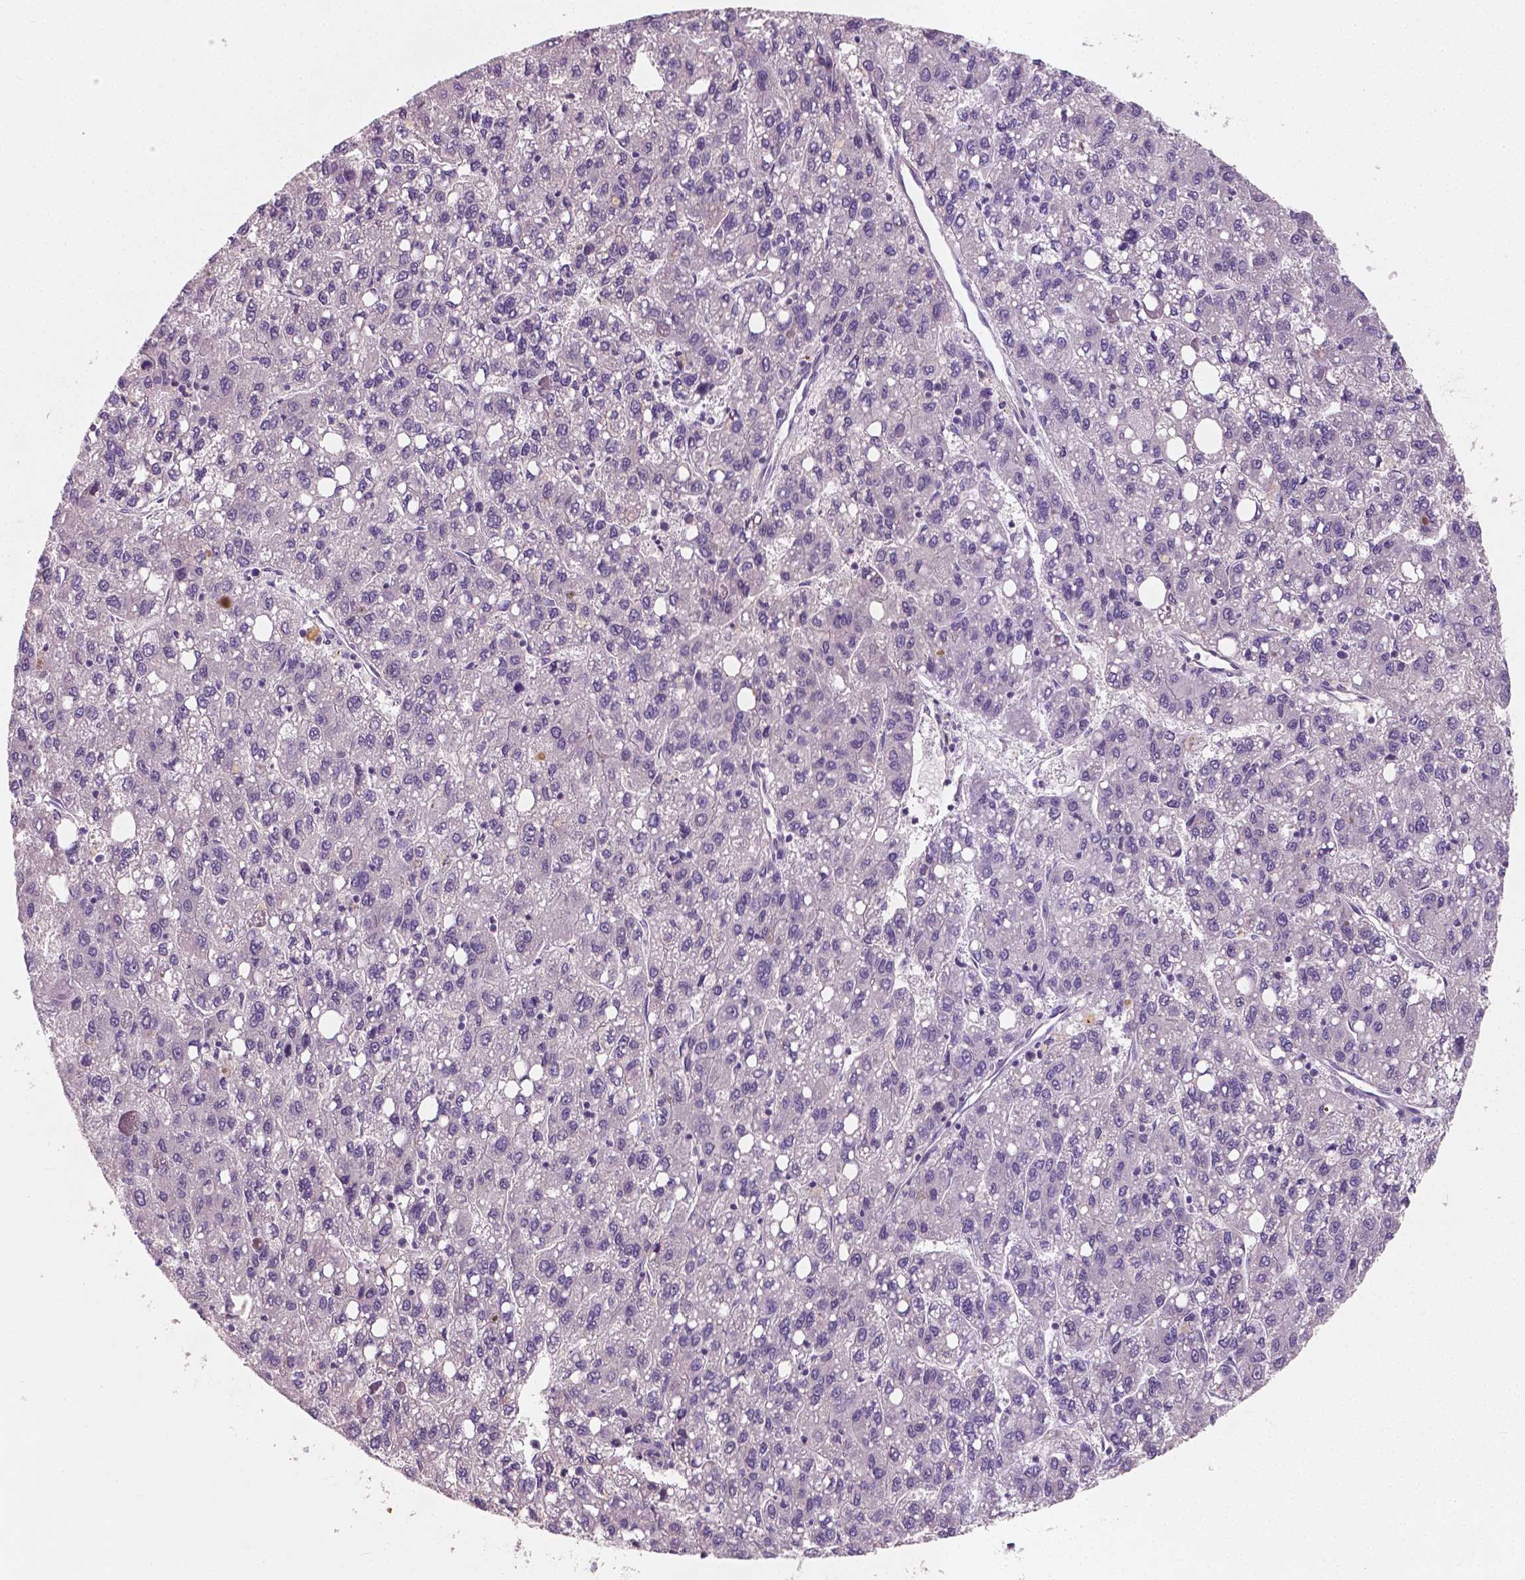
{"staining": {"intensity": "negative", "quantity": "none", "location": "none"}, "tissue": "liver cancer", "cell_type": "Tumor cells", "image_type": "cancer", "snomed": [{"axis": "morphology", "description": "Carcinoma, Hepatocellular, NOS"}, {"axis": "topography", "description": "Liver"}], "caption": "DAB (3,3'-diaminobenzidine) immunohistochemical staining of human liver cancer exhibits no significant staining in tumor cells. (Stains: DAB (3,3'-diaminobenzidine) IHC with hematoxylin counter stain, Microscopy: brightfield microscopy at high magnification).", "gene": "LSM14B", "patient": {"sex": "female", "age": 82}}